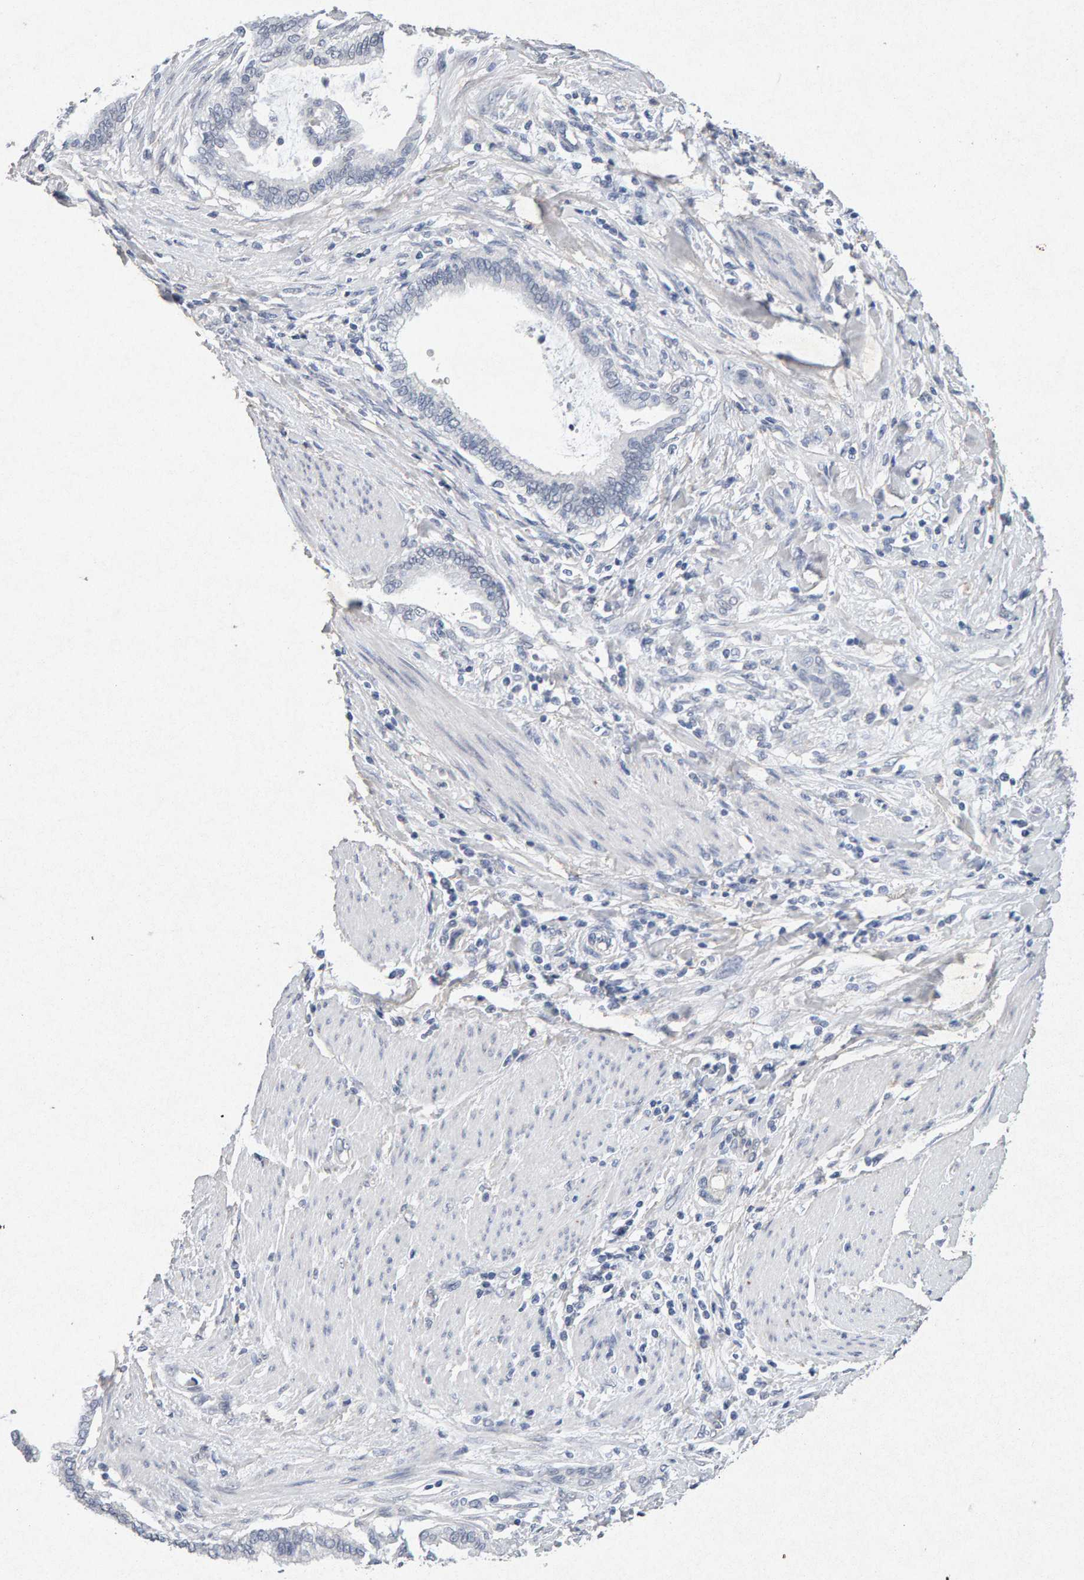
{"staining": {"intensity": "negative", "quantity": "none", "location": "none"}, "tissue": "pancreatic cancer", "cell_type": "Tumor cells", "image_type": "cancer", "snomed": [{"axis": "morphology", "description": "Adenocarcinoma, NOS"}, {"axis": "topography", "description": "Pancreas"}], "caption": "Histopathology image shows no significant protein expression in tumor cells of pancreatic cancer.", "gene": "PTPRM", "patient": {"sex": "female", "age": 64}}